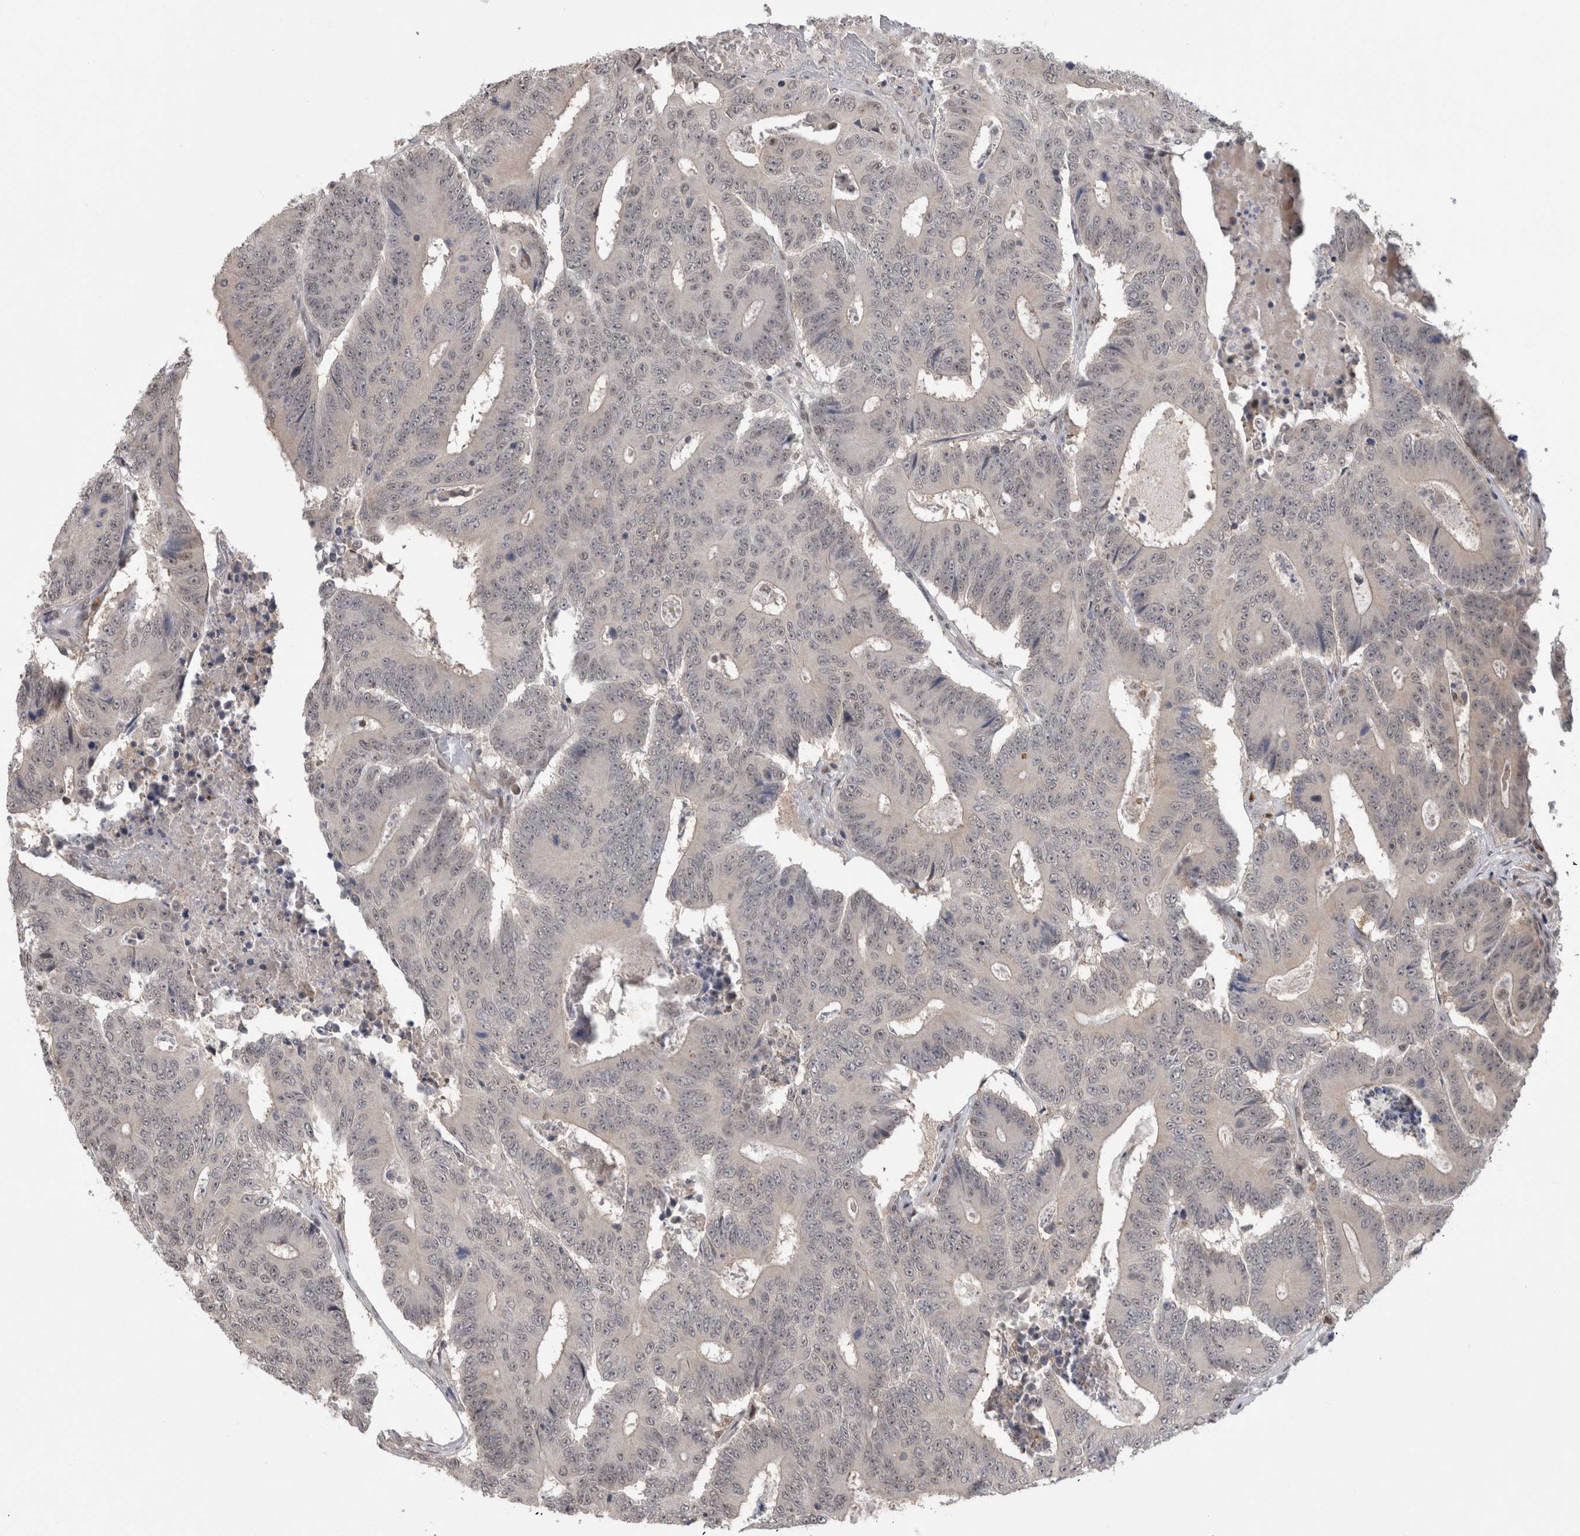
{"staining": {"intensity": "negative", "quantity": "none", "location": "none"}, "tissue": "colorectal cancer", "cell_type": "Tumor cells", "image_type": "cancer", "snomed": [{"axis": "morphology", "description": "Adenocarcinoma, NOS"}, {"axis": "topography", "description": "Colon"}], "caption": "Protein analysis of adenocarcinoma (colorectal) displays no significant expression in tumor cells. The staining is performed using DAB (3,3'-diaminobenzidine) brown chromogen with nuclei counter-stained in using hematoxylin.", "gene": "MTBP", "patient": {"sex": "male", "age": 83}}